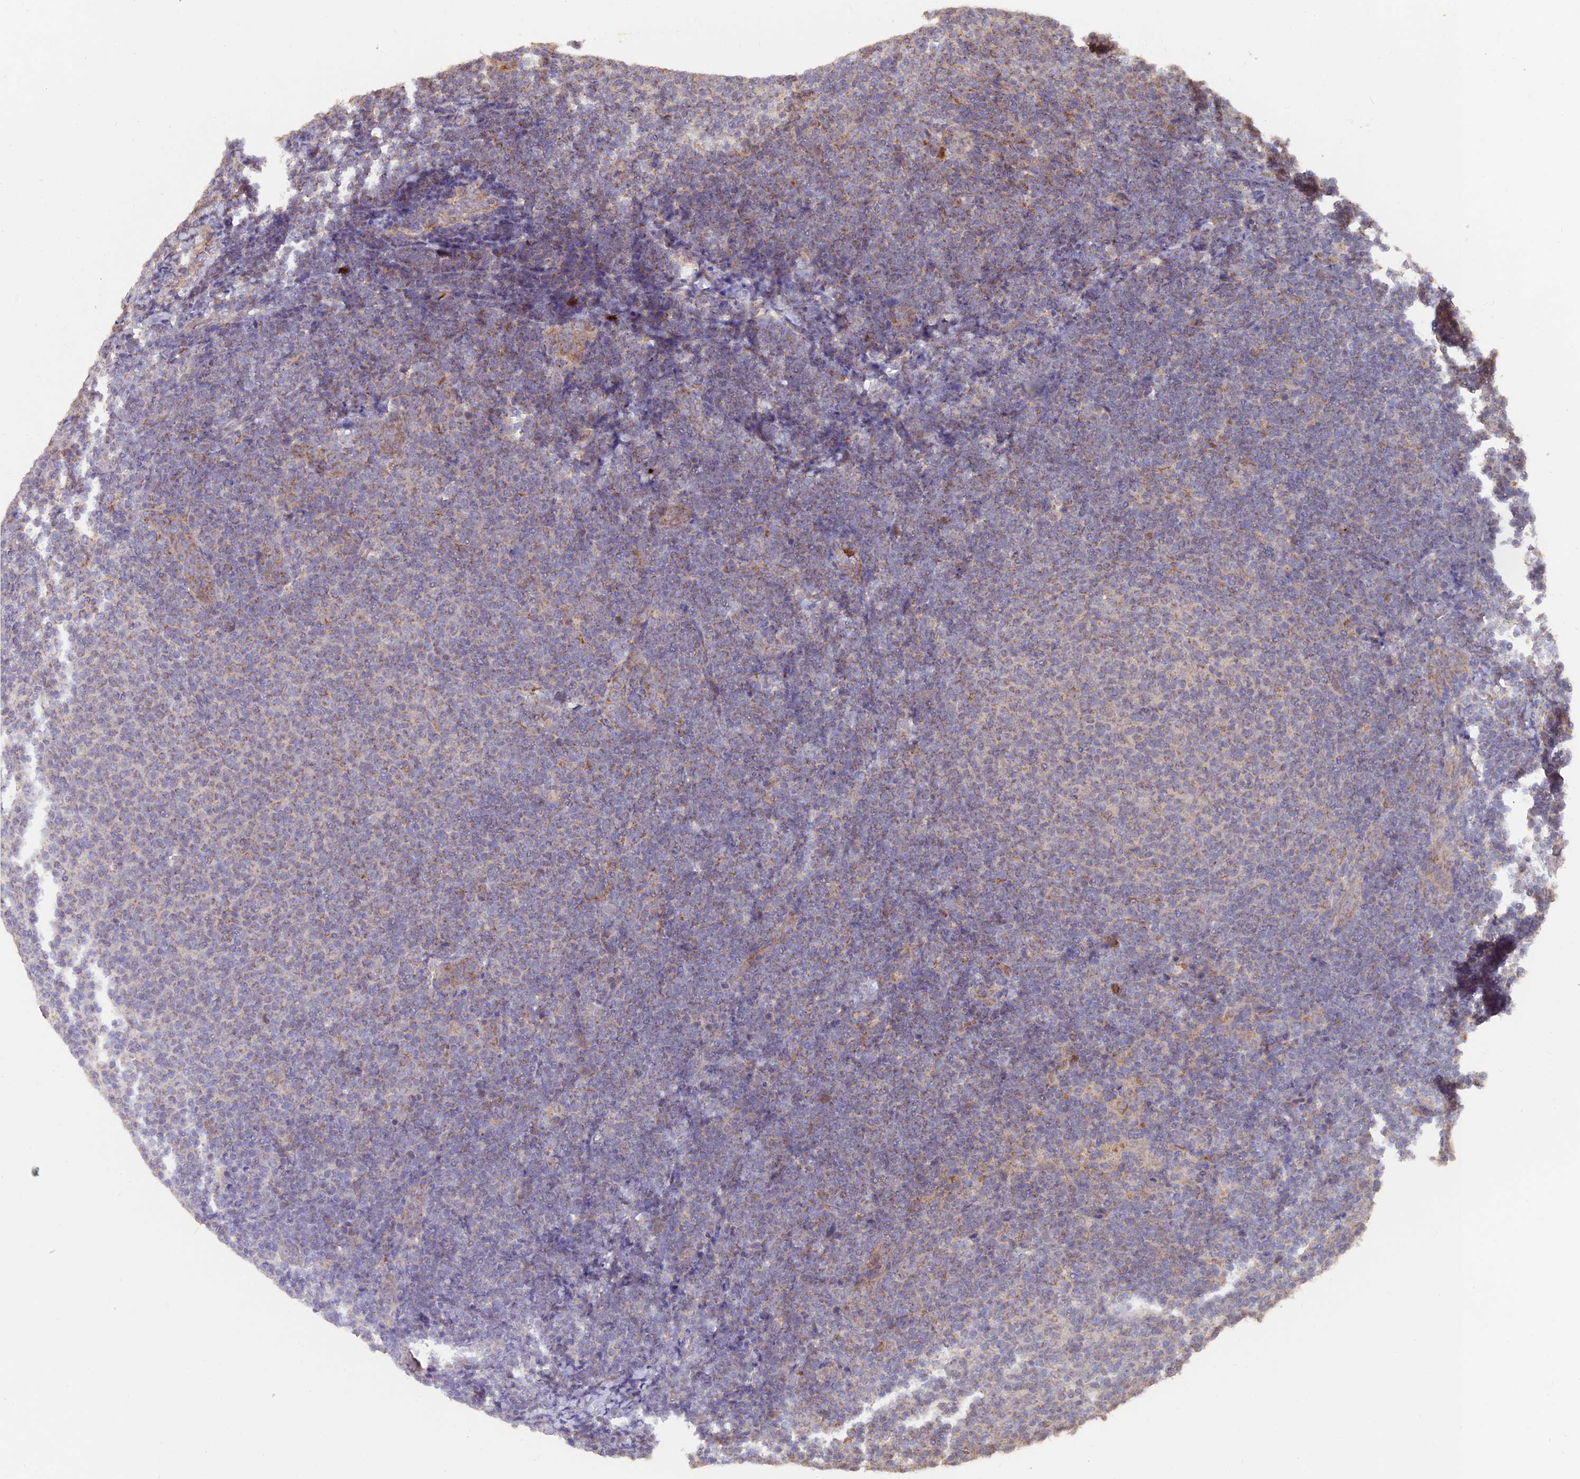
{"staining": {"intensity": "moderate", "quantity": "<25%", "location": "cytoplasmic/membranous"}, "tissue": "lymphoma", "cell_type": "Tumor cells", "image_type": "cancer", "snomed": [{"axis": "morphology", "description": "Malignant lymphoma, non-Hodgkin's type, Low grade"}, {"axis": "topography", "description": "Lymph node"}], "caption": "IHC (DAB) staining of human low-grade malignant lymphoma, non-Hodgkin's type reveals moderate cytoplasmic/membranous protein expression in about <25% of tumor cells.", "gene": "IFT22", "patient": {"sex": "male", "age": 66}}